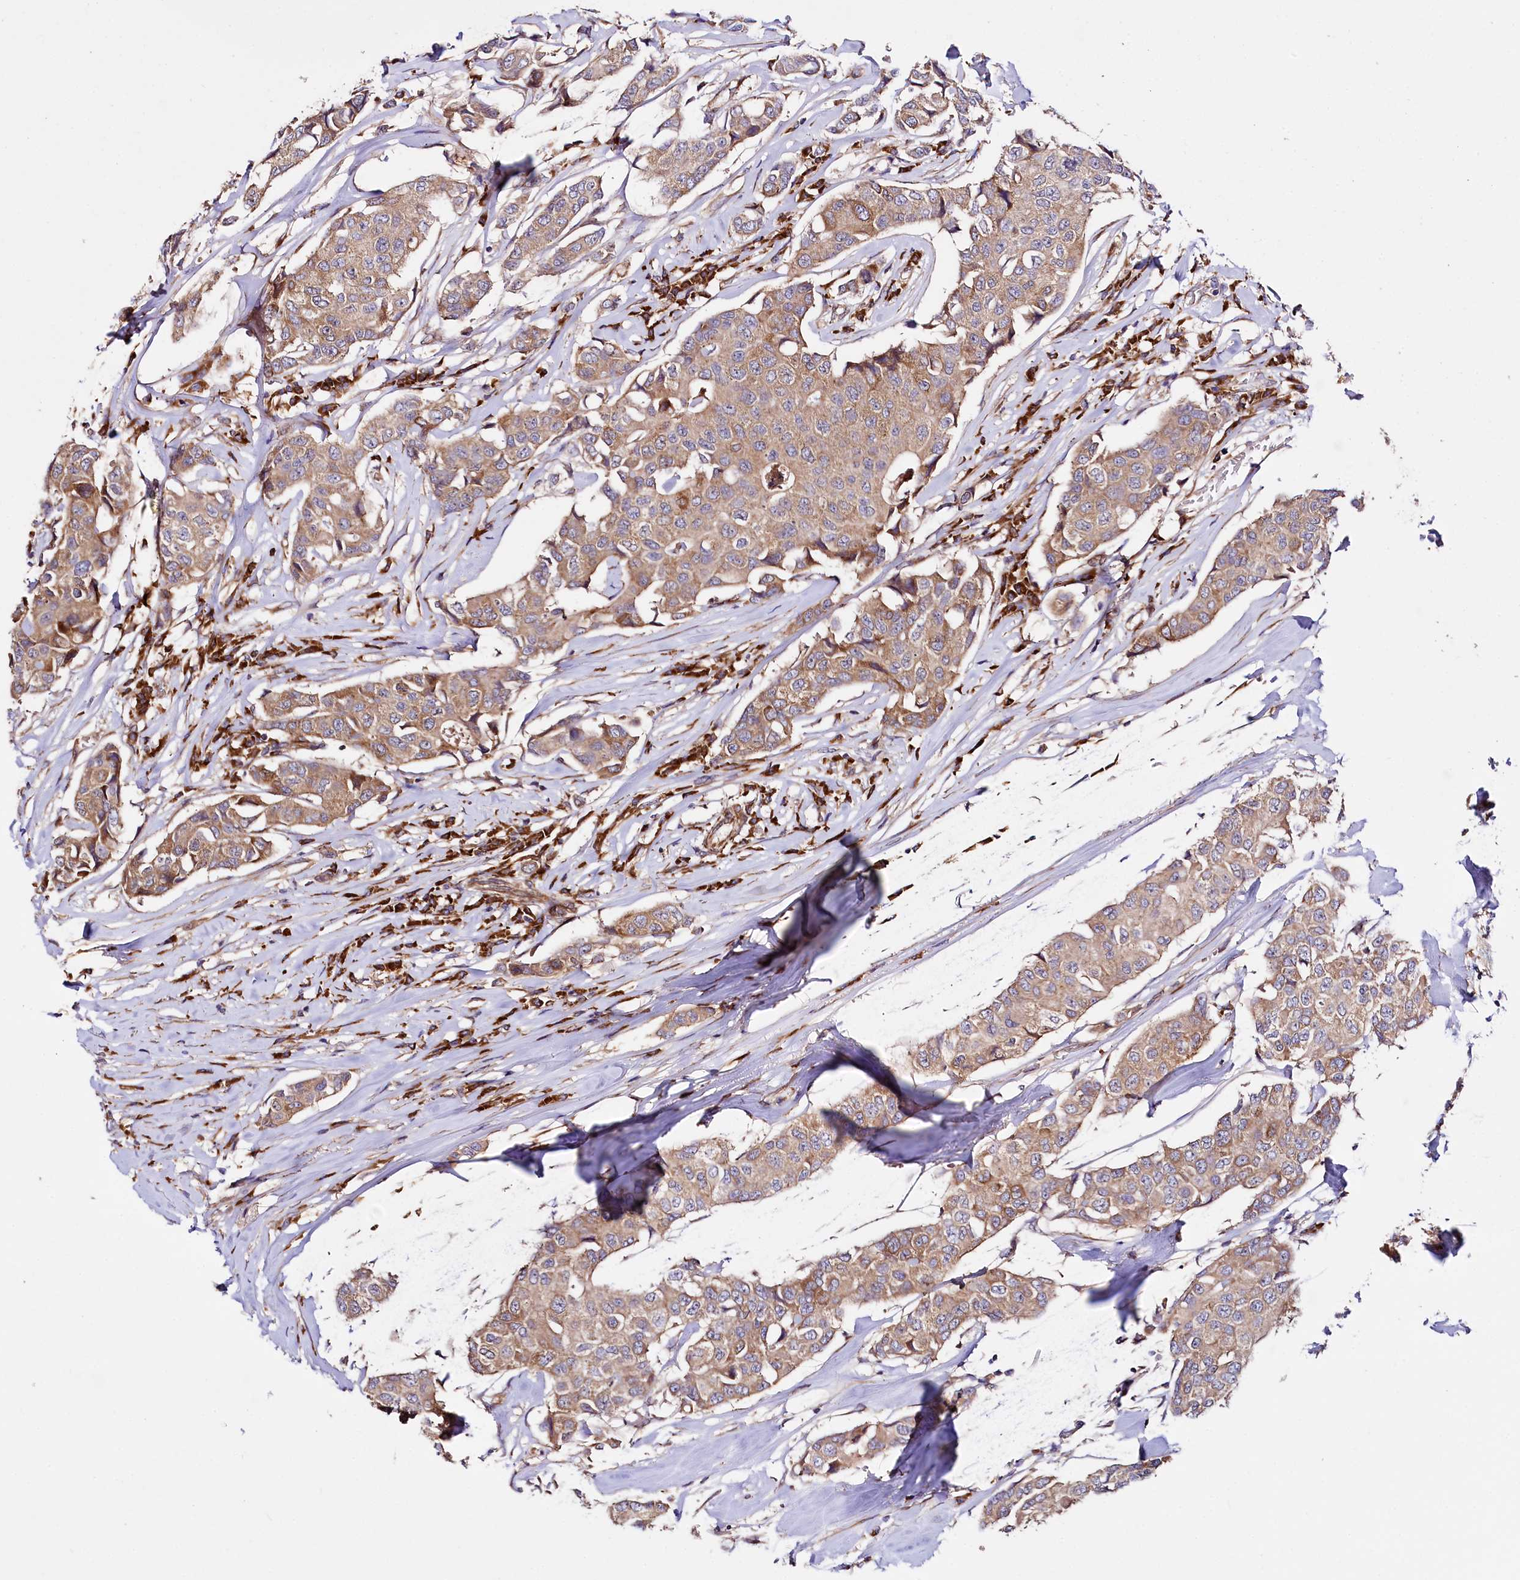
{"staining": {"intensity": "moderate", "quantity": ">75%", "location": "cytoplasmic/membranous"}, "tissue": "breast cancer", "cell_type": "Tumor cells", "image_type": "cancer", "snomed": [{"axis": "morphology", "description": "Duct carcinoma"}, {"axis": "topography", "description": "Breast"}], "caption": "Immunohistochemistry (IHC) of human breast cancer (invasive ductal carcinoma) demonstrates medium levels of moderate cytoplasmic/membranous staining in about >75% of tumor cells. (DAB (3,3'-diaminobenzidine) IHC with brightfield microscopy, high magnification).", "gene": "SPATS2", "patient": {"sex": "female", "age": 80}}